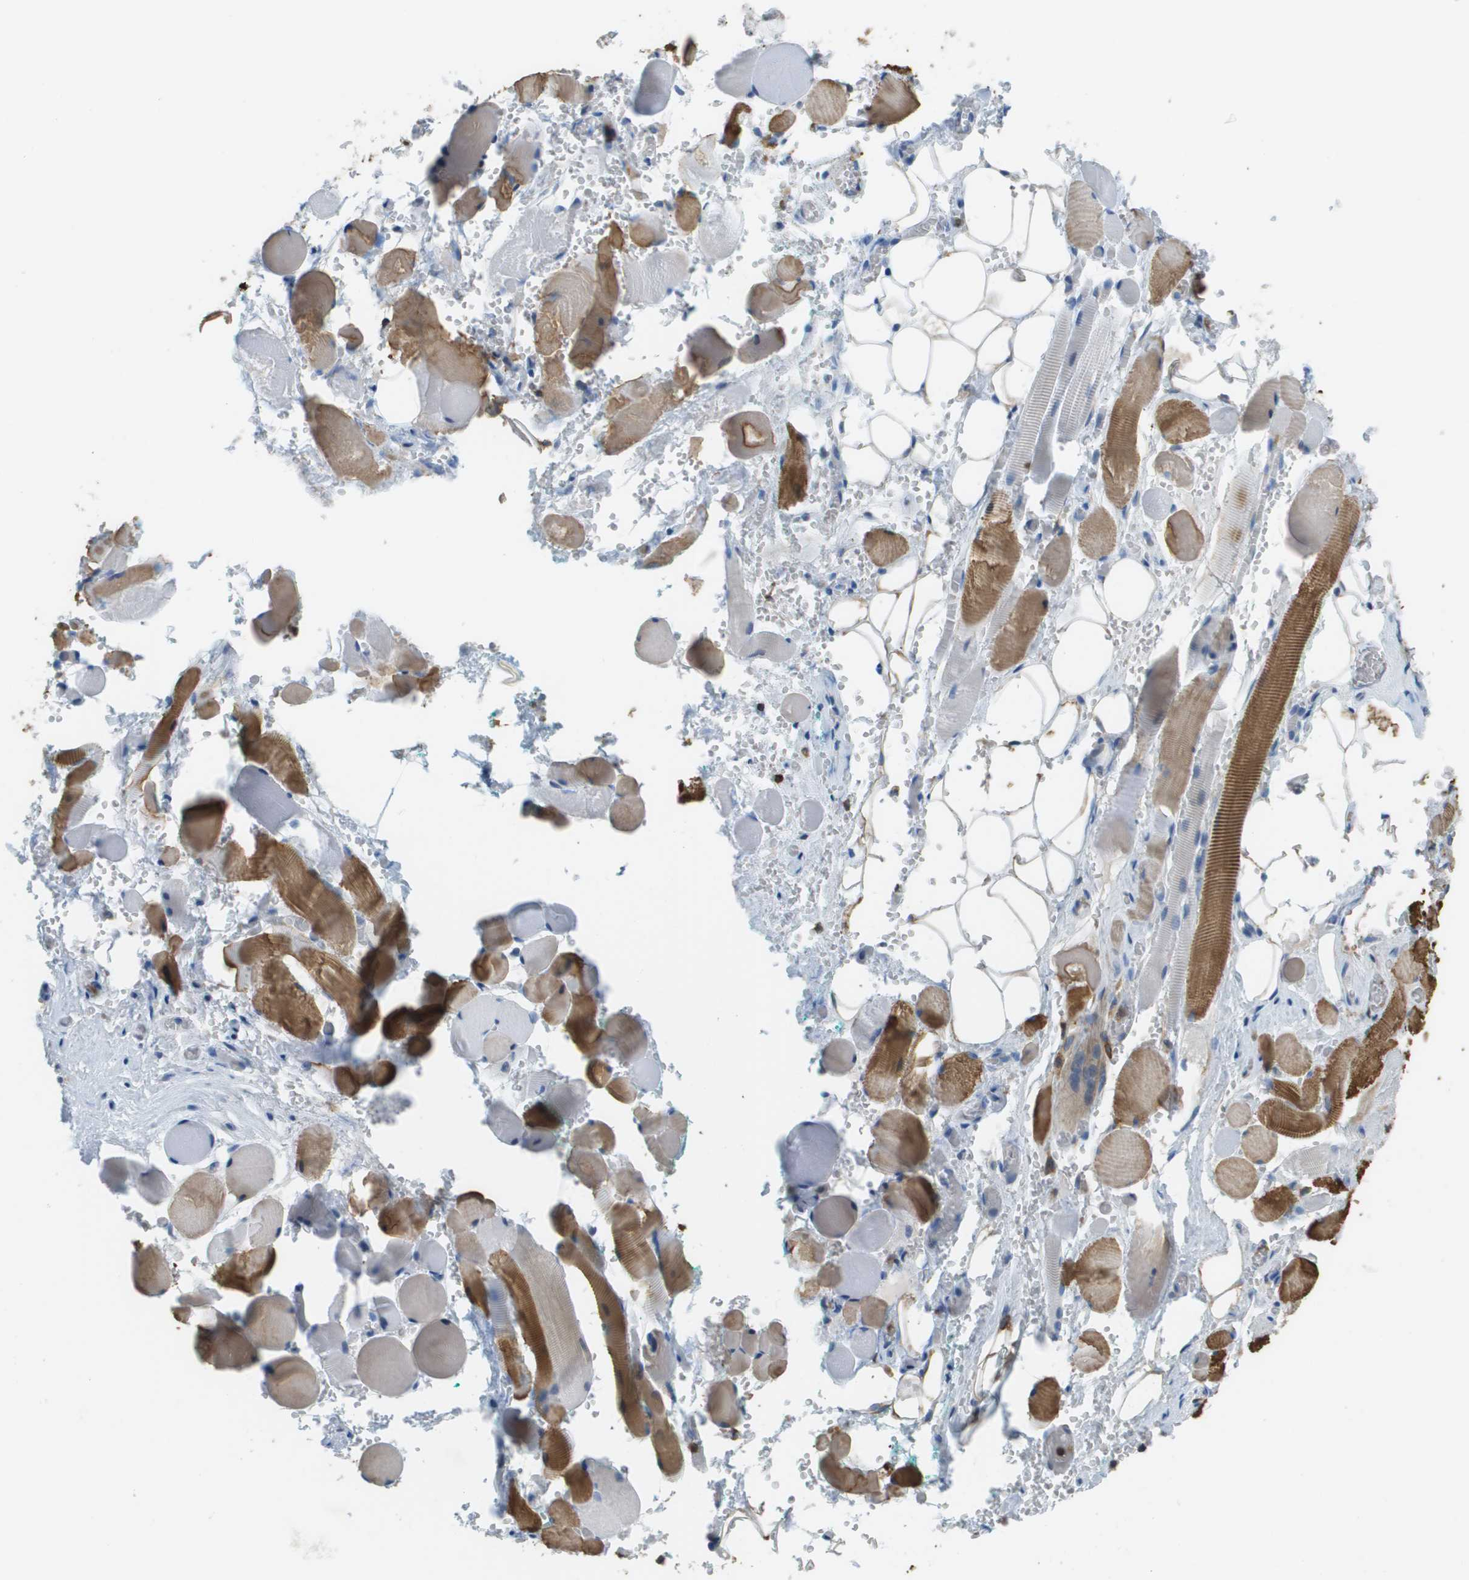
{"staining": {"intensity": "moderate", "quantity": ">75%", "location": "cytoplasmic/membranous"}, "tissue": "adipose tissue", "cell_type": "Adipocytes", "image_type": "normal", "snomed": [{"axis": "morphology", "description": "Squamous cell carcinoma, NOS"}, {"axis": "topography", "description": "Oral tissue"}, {"axis": "topography", "description": "Head-Neck"}], "caption": "Protein expression analysis of normal adipose tissue reveals moderate cytoplasmic/membranous positivity in about >75% of adipocytes.", "gene": "APBB1IP", "patient": {"sex": "female", "age": 50}}